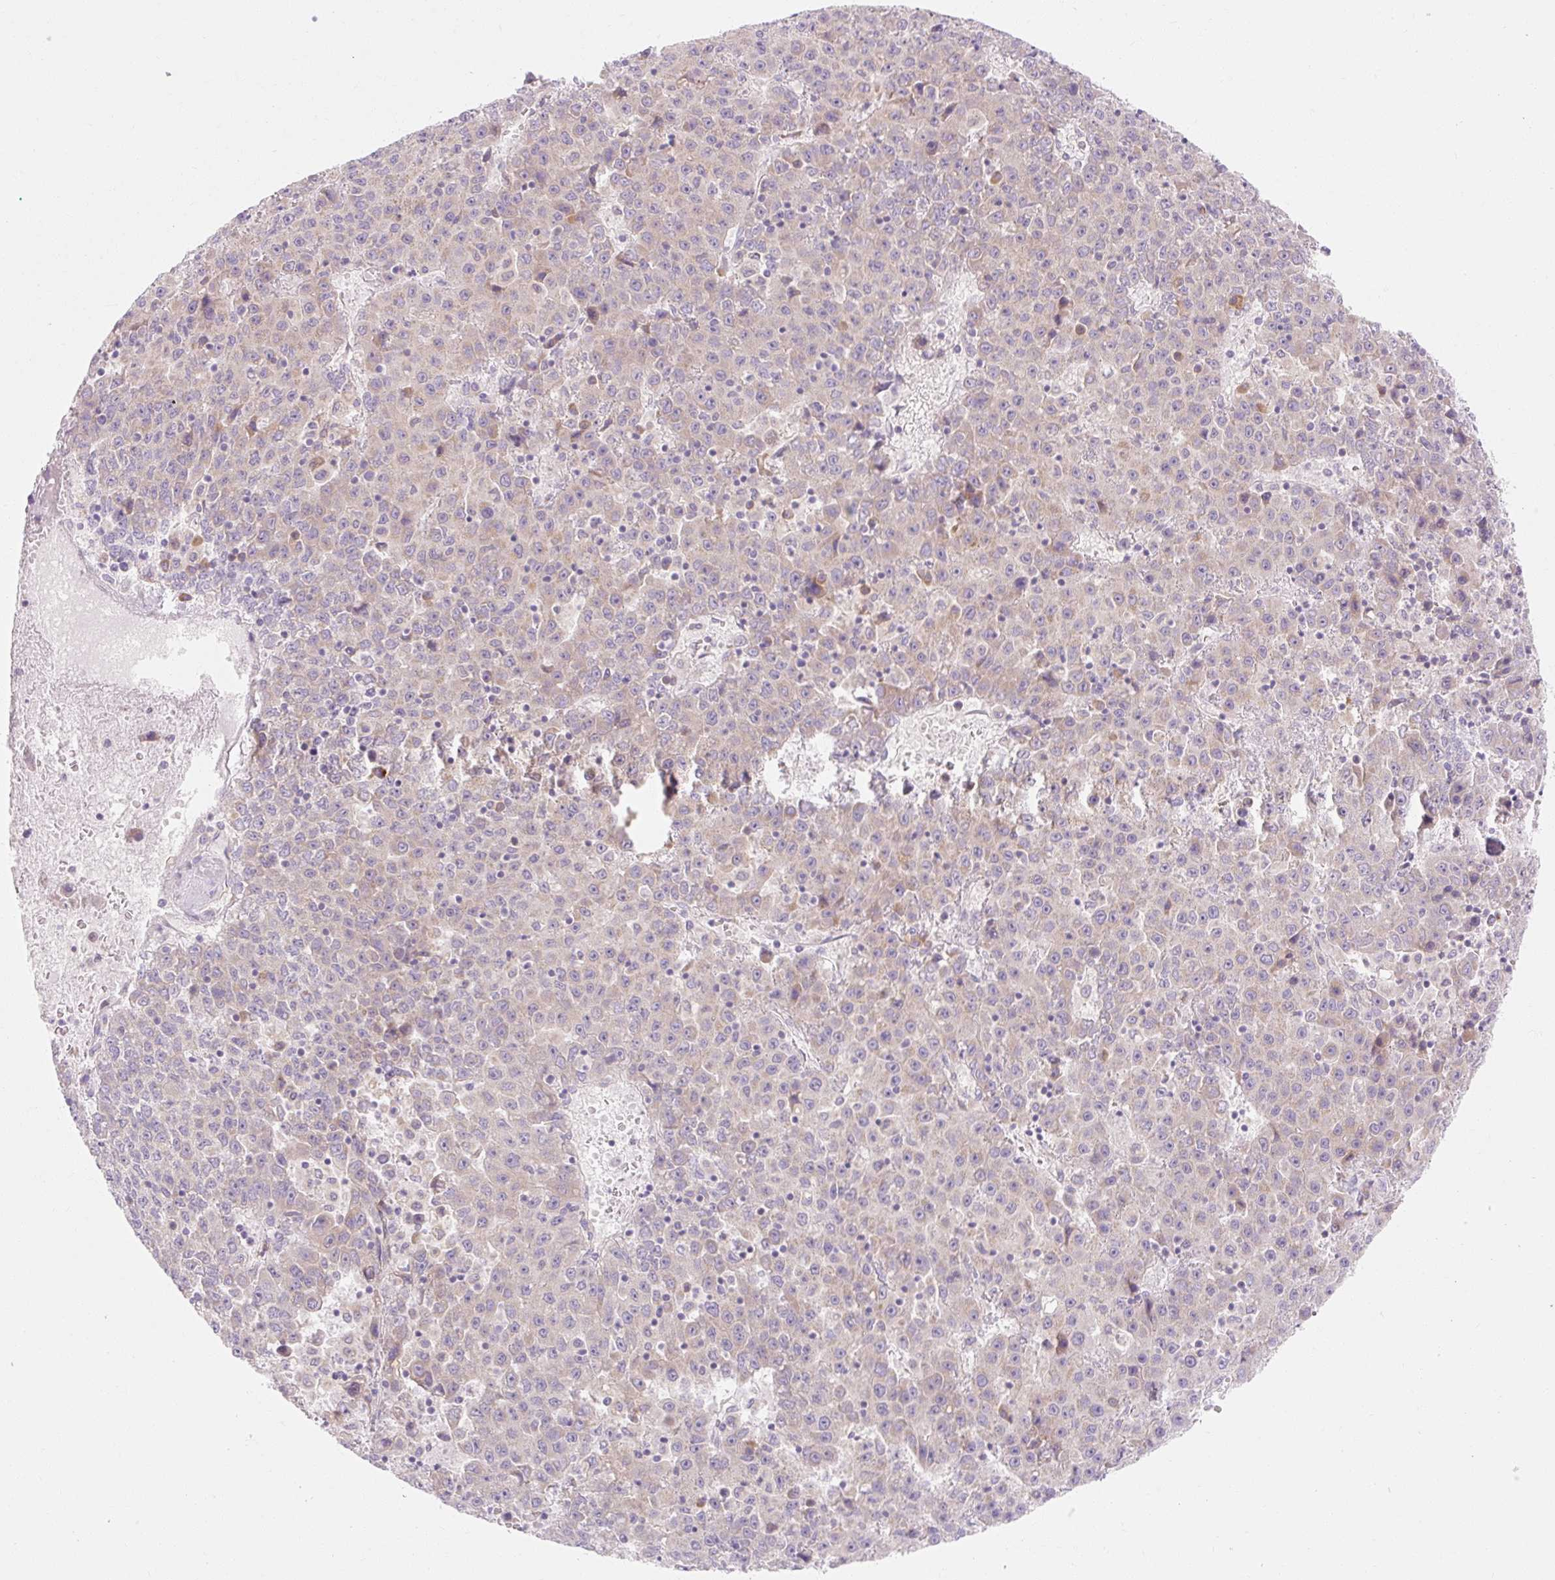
{"staining": {"intensity": "moderate", "quantity": "25%-75%", "location": "cytoplasmic/membranous"}, "tissue": "liver cancer", "cell_type": "Tumor cells", "image_type": "cancer", "snomed": [{"axis": "morphology", "description": "Carcinoma, Hepatocellular, NOS"}, {"axis": "topography", "description": "Liver"}], "caption": "Protein staining shows moderate cytoplasmic/membranous staining in about 25%-75% of tumor cells in hepatocellular carcinoma (liver).", "gene": "MYO1D", "patient": {"sex": "female", "age": 53}}